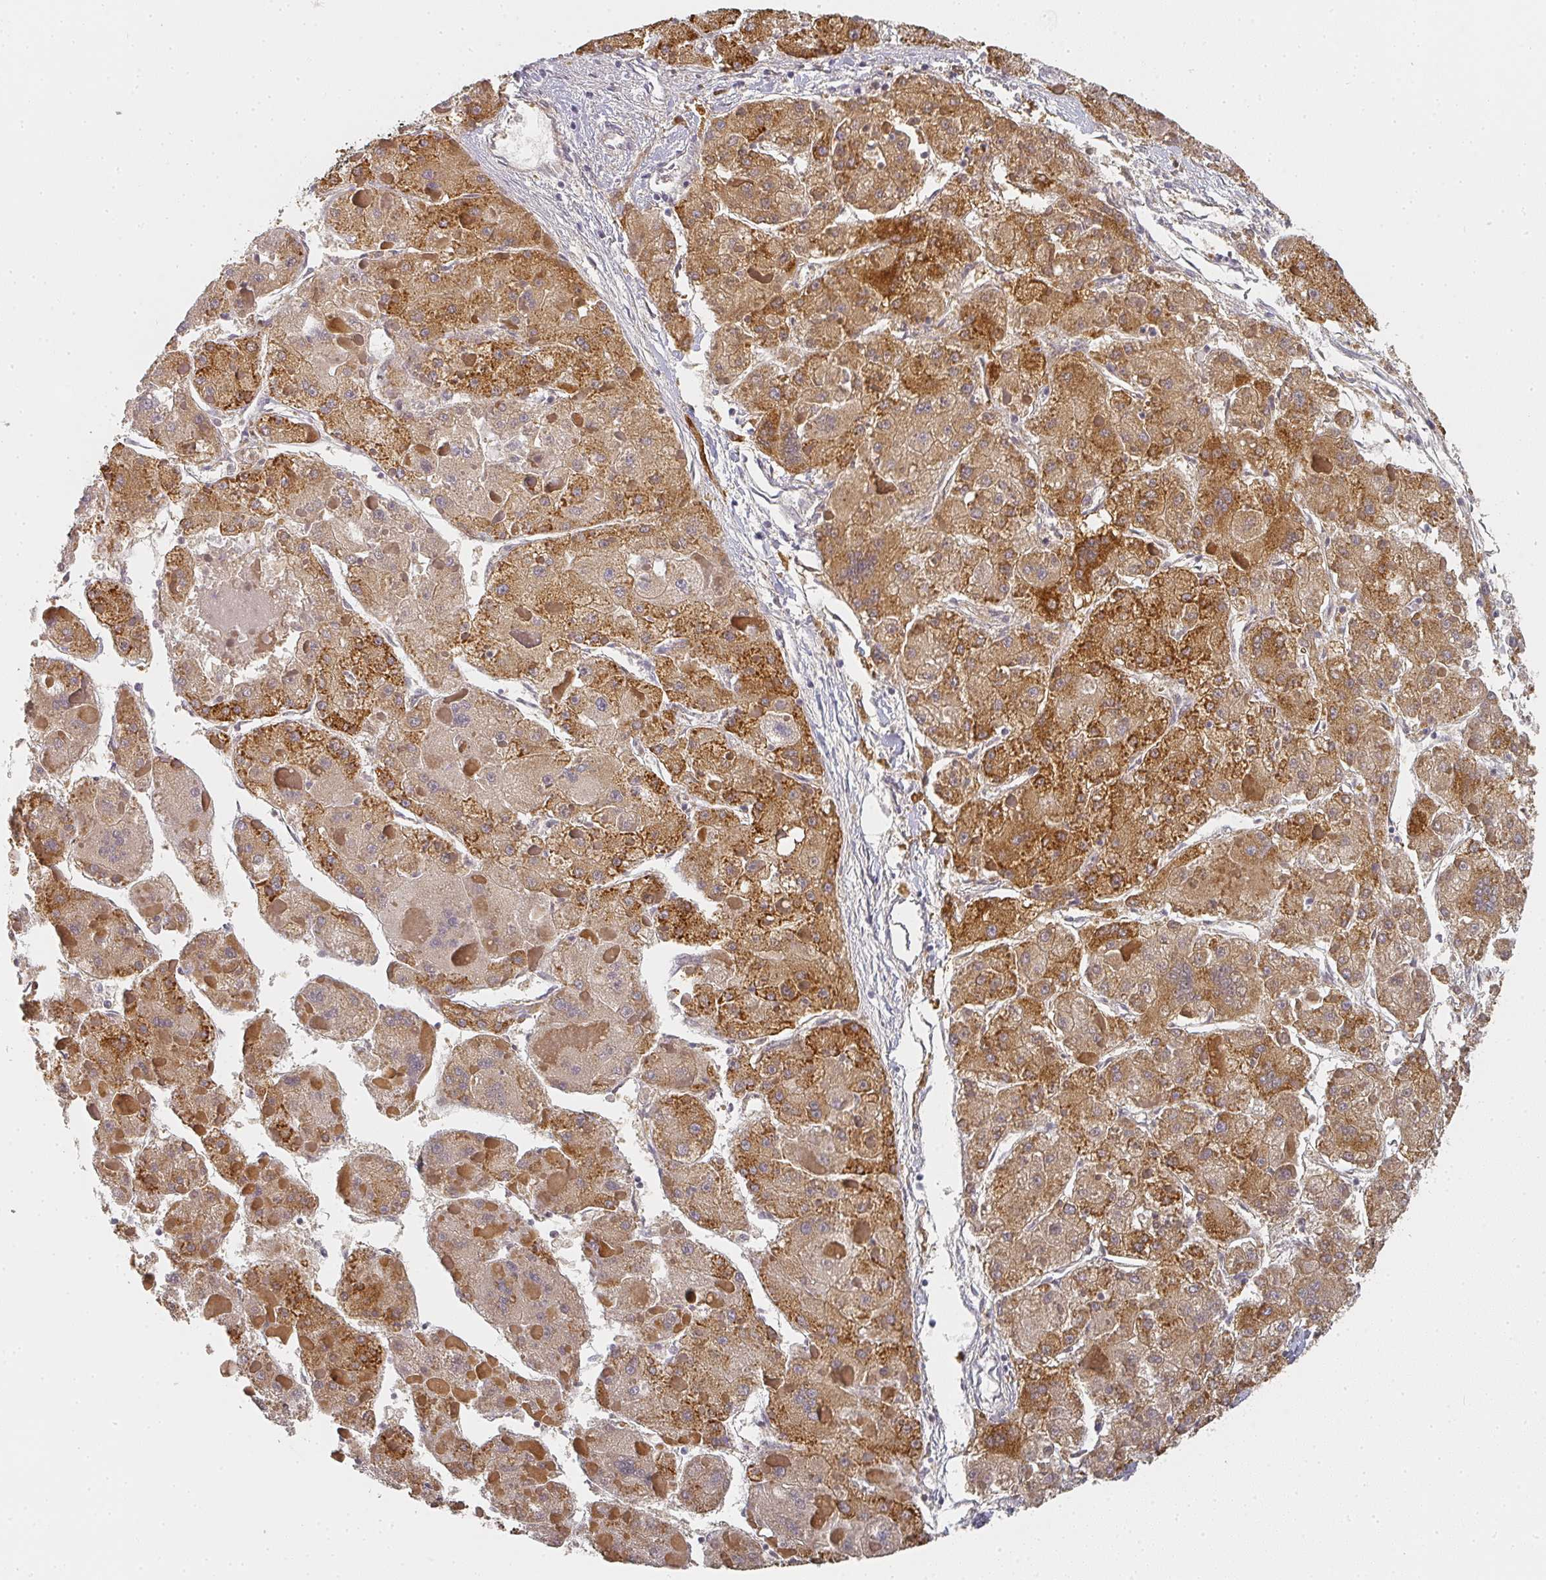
{"staining": {"intensity": "moderate", "quantity": "25%-75%", "location": "cytoplasmic/membranous"}, "tissue": "liver cancer", "cell_type": "Tumor cells", "image_type": "cancer", "snomed": [{"axis": "morphology", "description": "Carcinoma, Hepatocellular, NOS"}, {"axis": "topography", "description": "Liver"}], "caption": "Immunohistochemistry micrograph of neoplastic tissue: liver hepatocellular carcinoma stained using IHC shows medium levels of moderate protein expression localized specifically in the cytoplasmic/membranous of tumor cells, appearing as a cytoplasmic/membranous brown color.", "gene": "SHISA2", "patient": {"sex": "female", "age": 73}}